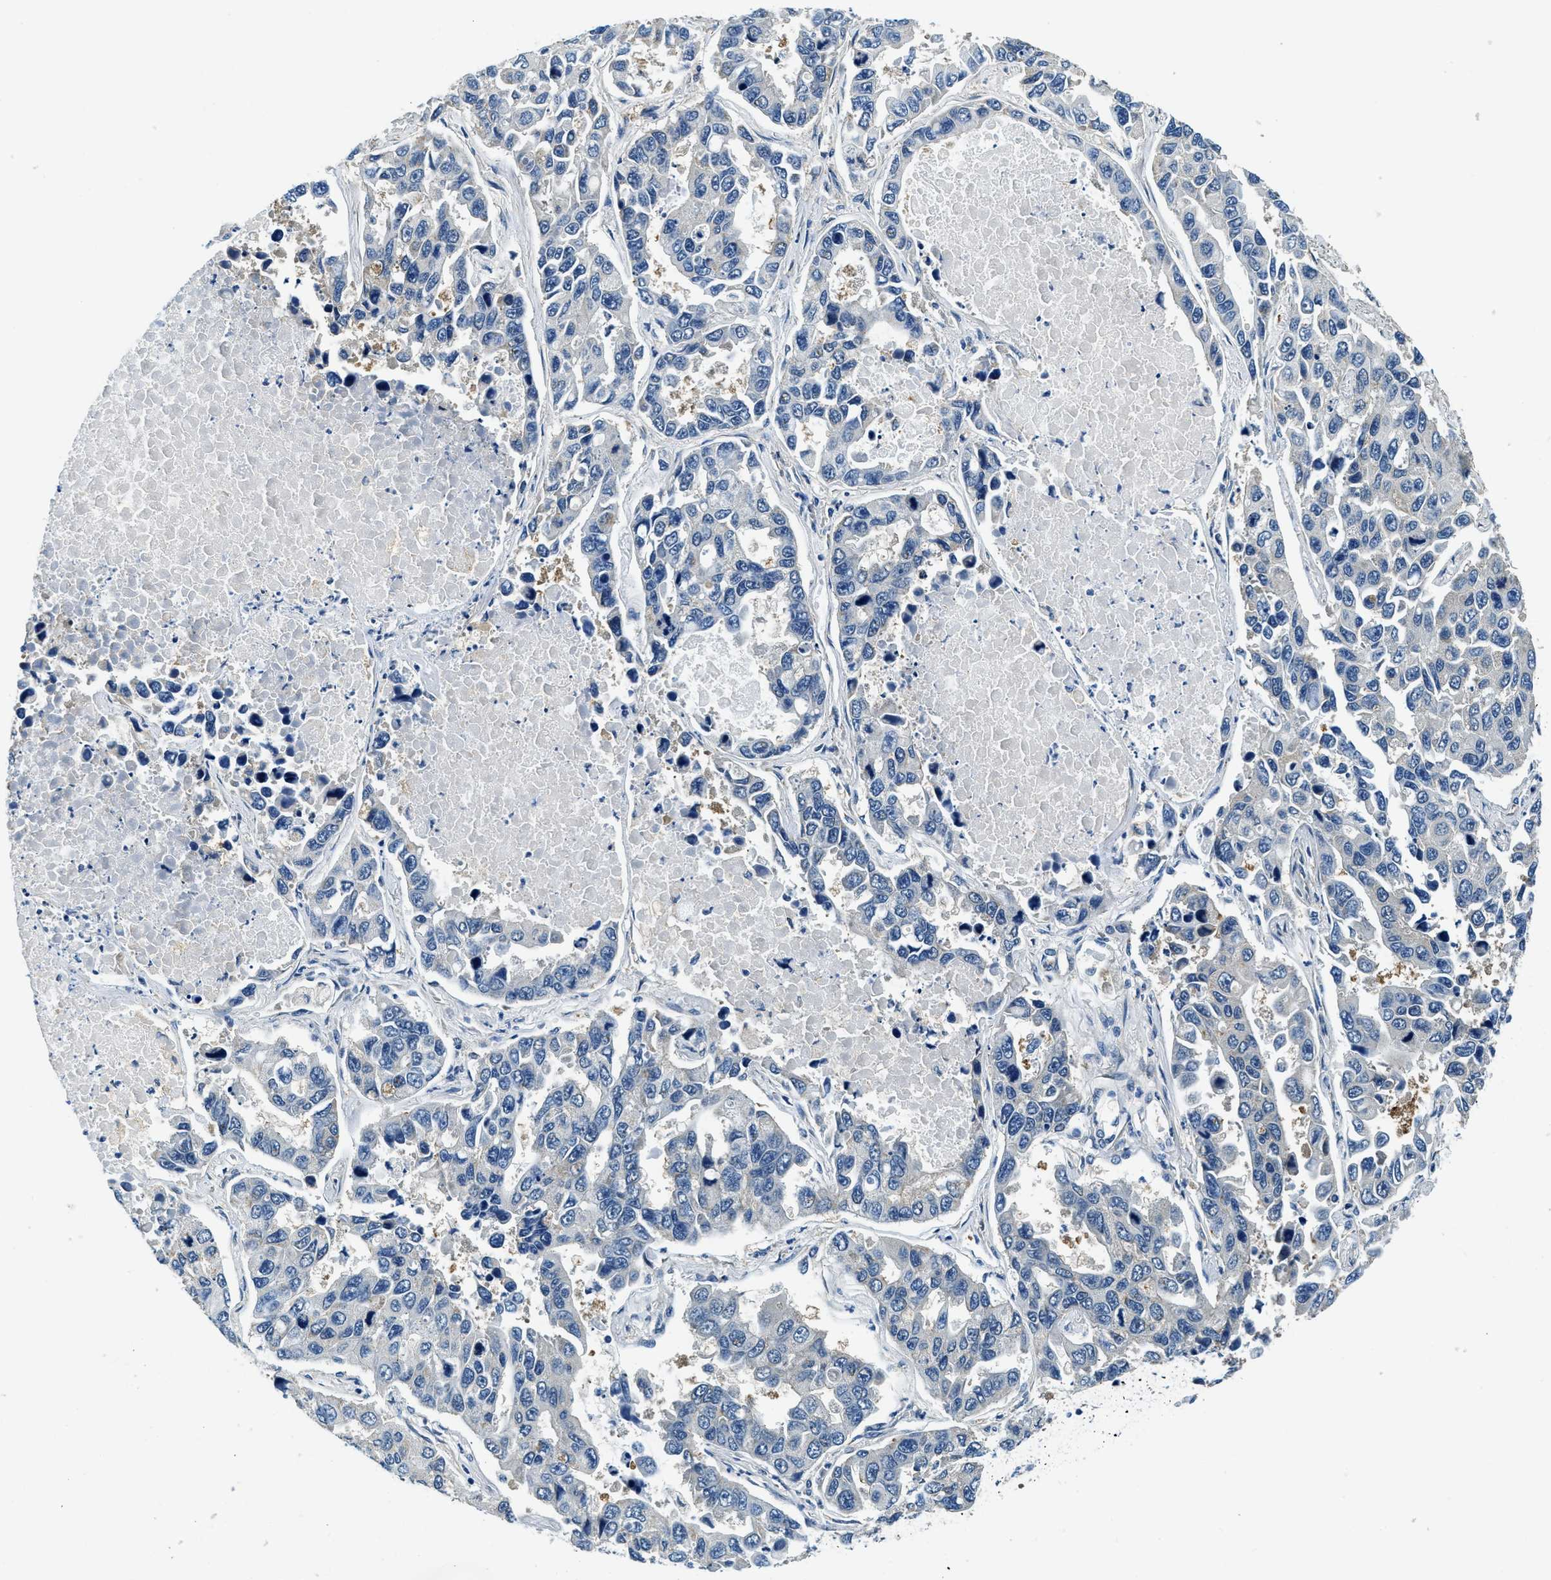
{"staining": {"intensity": "negative", "quantity": "none", "location": "none"}, "tissue": "lung cancer", "cell_type": "Tumor cells", "image_type": "cancer", "snomed": [{"axis": "morphology", "description": "Adenocarcinoma, NOS"}, {"axis": "topography", "description": "Lung"}], "caption": "DAB (3,3'-diaminobenzidine) immunohistochemical staining of lung cancer (adenocarcinoma) shows no significant expression in tumor cells. (DAB immunohistochemistry visualized using brightfield microscopy, high magnification).", "gene": "TWF1", "patient": {"sex": "male", "age": 64}}